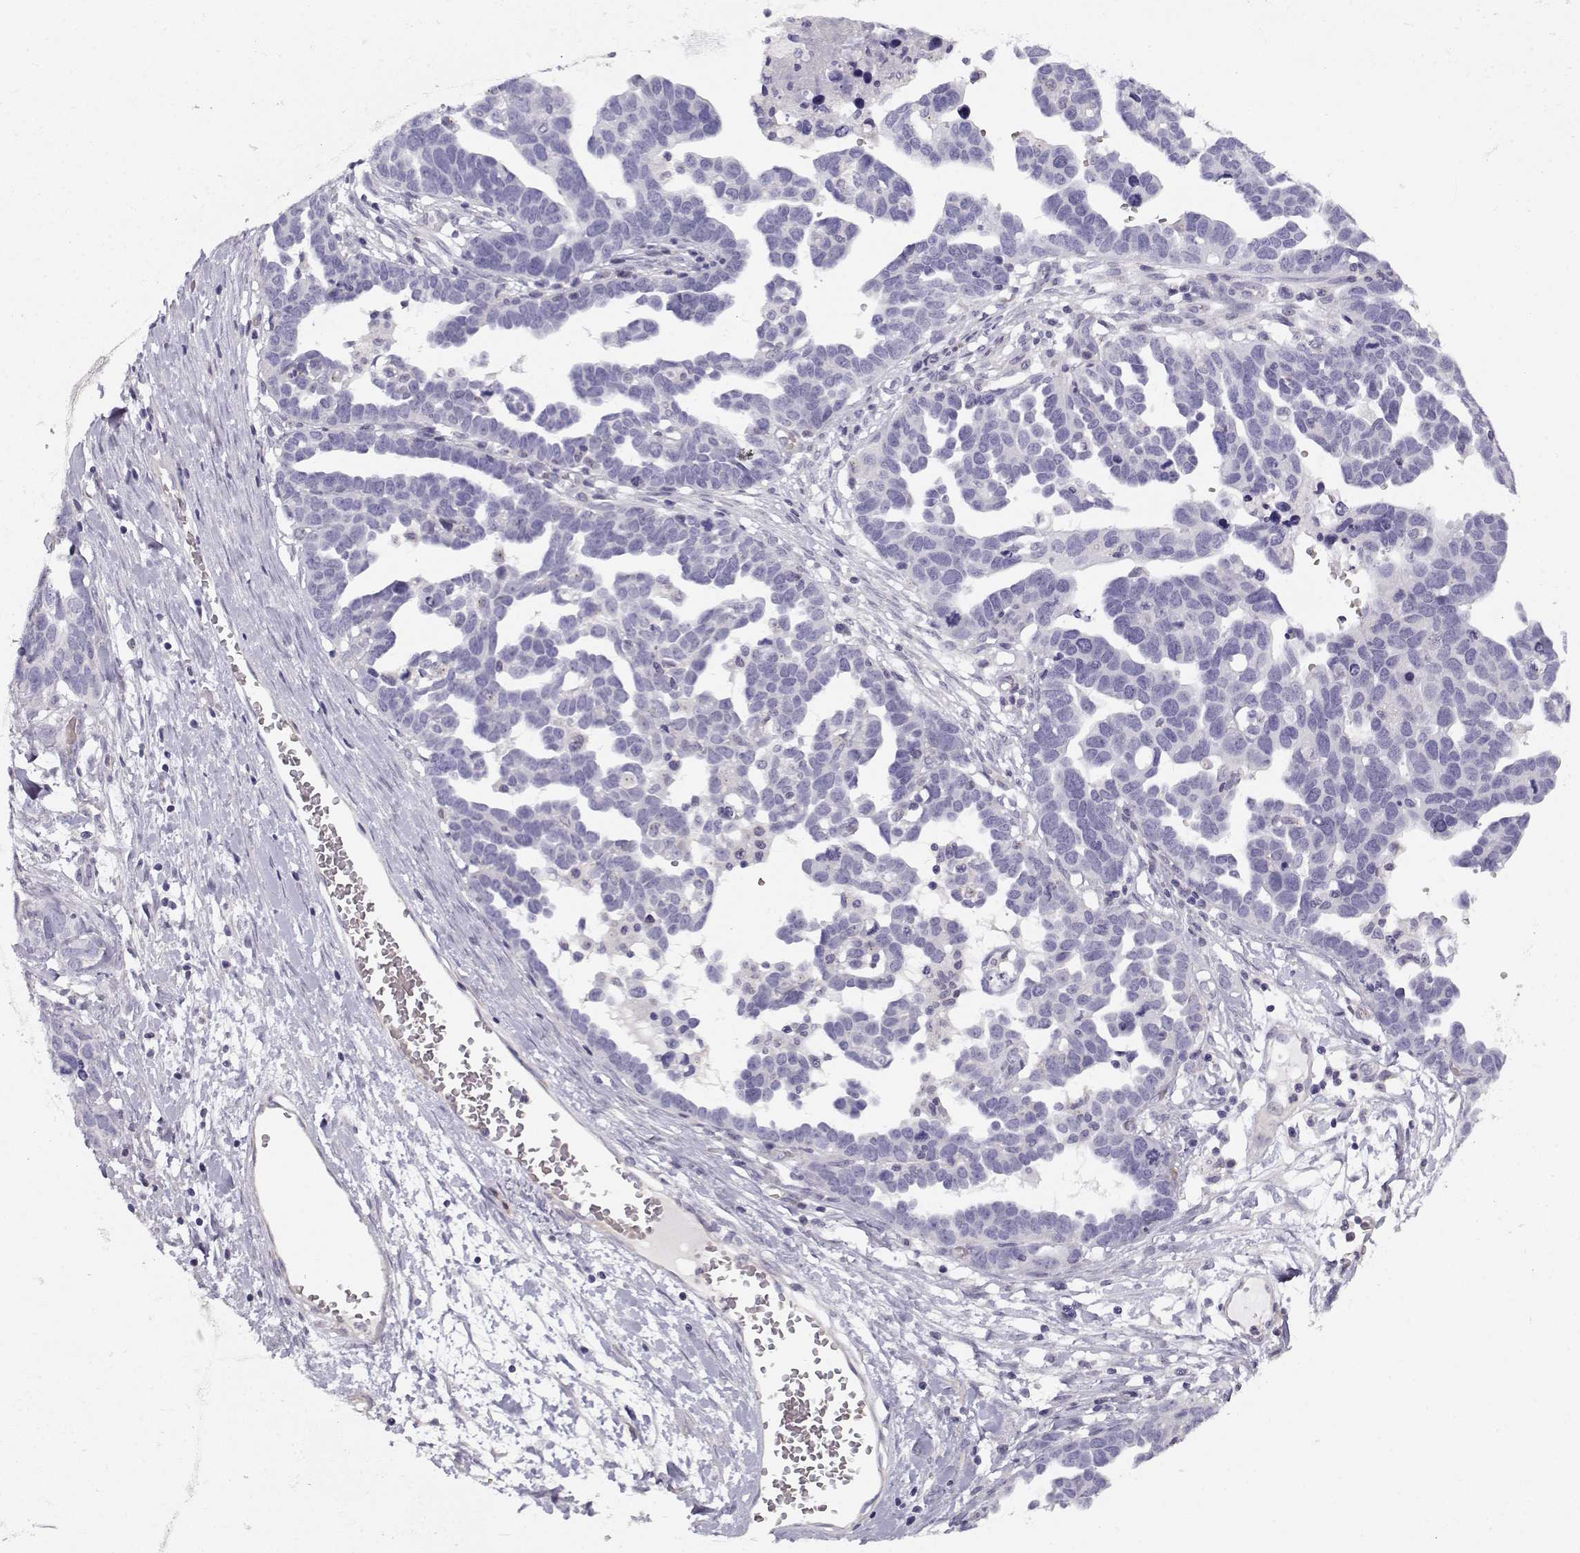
{"staining": {"intensity": "negative", "quantity": "none", "location": "none"}, "tissue": "ovarian cancer", "cell_type": "Tumor cells", "image_type": "cancer", "snomed": [{"axis": "morphology", "description": "Cystadenocarcinoma, serous, NOS"}, {"axis": "topography", "description": "Ovary"}], "caption": "An IHC micrograph of ovarian serous cystadenocarcinoma is shown. There is no staining in tumor cells of ovarian serous cystadenocarcinoma. (DAB immunohistochemistry (IHC), high magnification).", "gene": "MYO1A", "patient": {"sex": "female", "age": 54}}